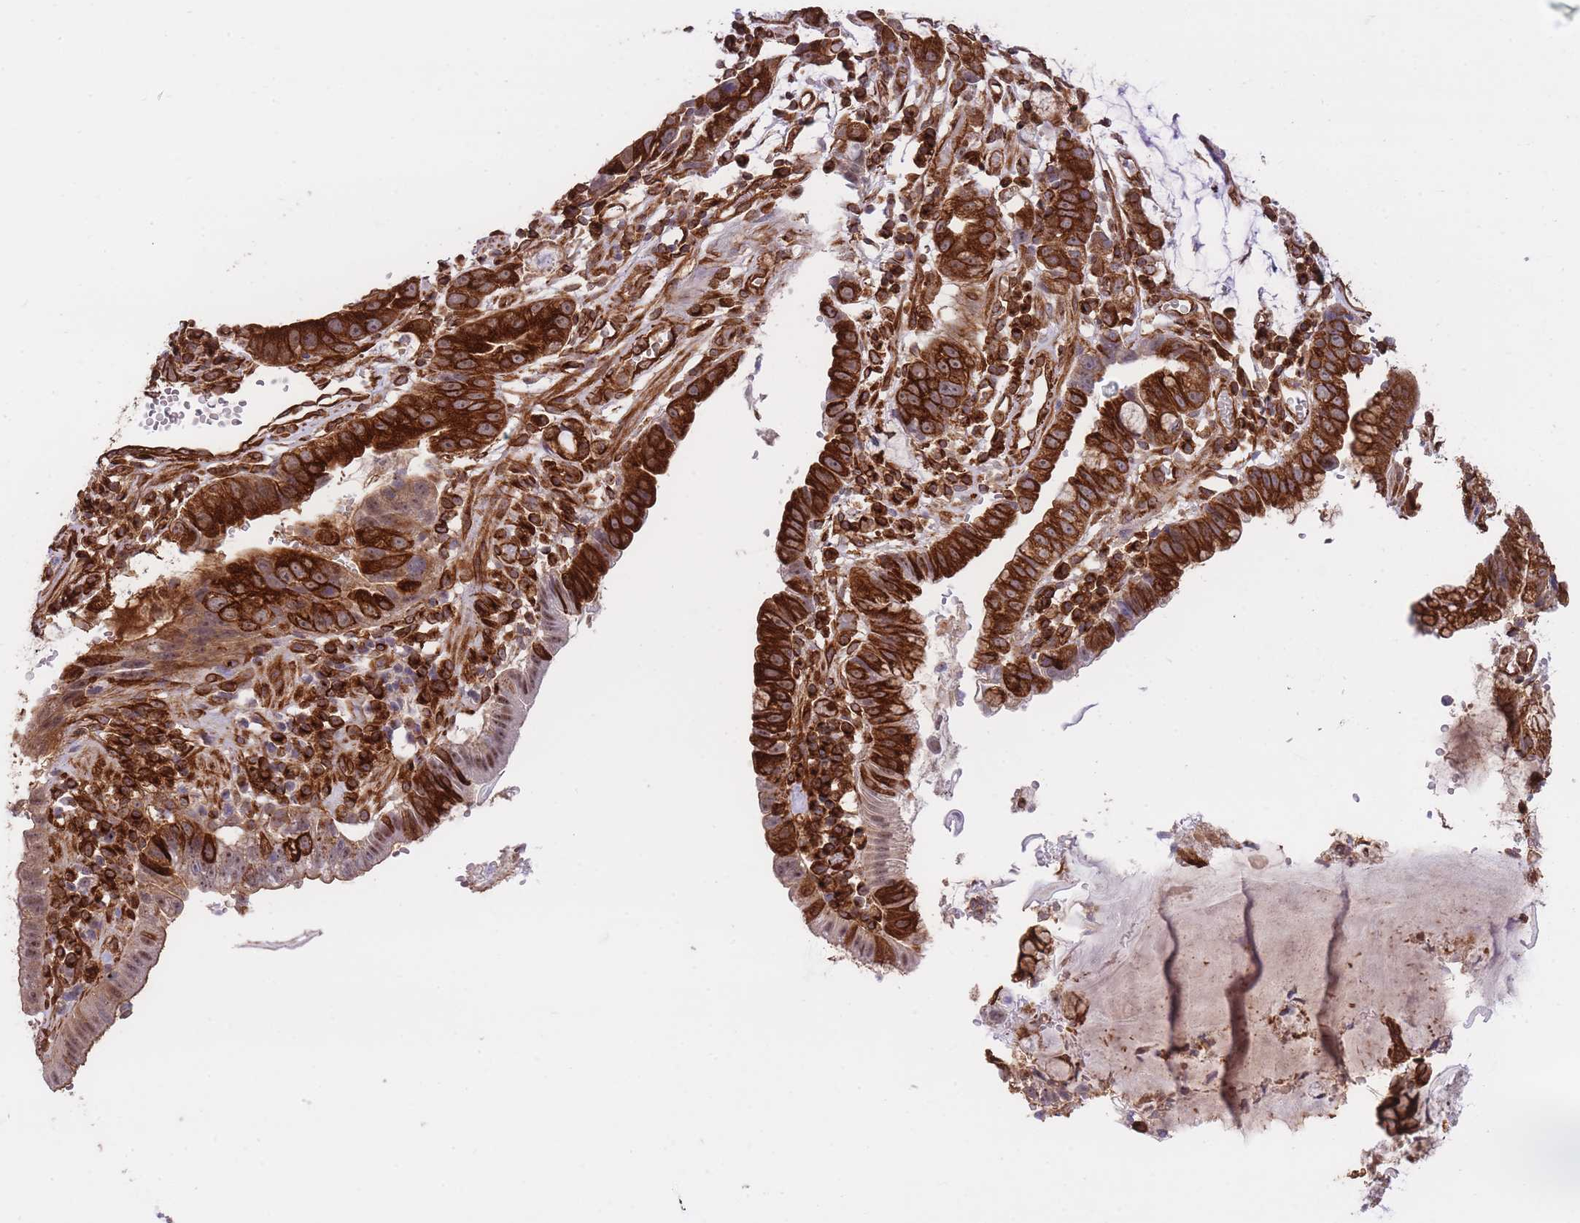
{"staining": {"intensity": "strong", "quantity": ">75%", "location": "cytoplasmic/membranous"}, "tissue": "stomach cancer", "cell_type": "Tumor cells", "image_type": "cancer", "snomed": [{"axis": "morphology", "description": "Adenocarcinoma, NOS"}, {"axis": "topography", "description": "Stomach"}], "caption": "Stomach adenocarcinoma stained with a protein marker shows strong staining in tumor cells.", "gene": "EXOSC8", "patient": {"sex": "male", "age": 55}}